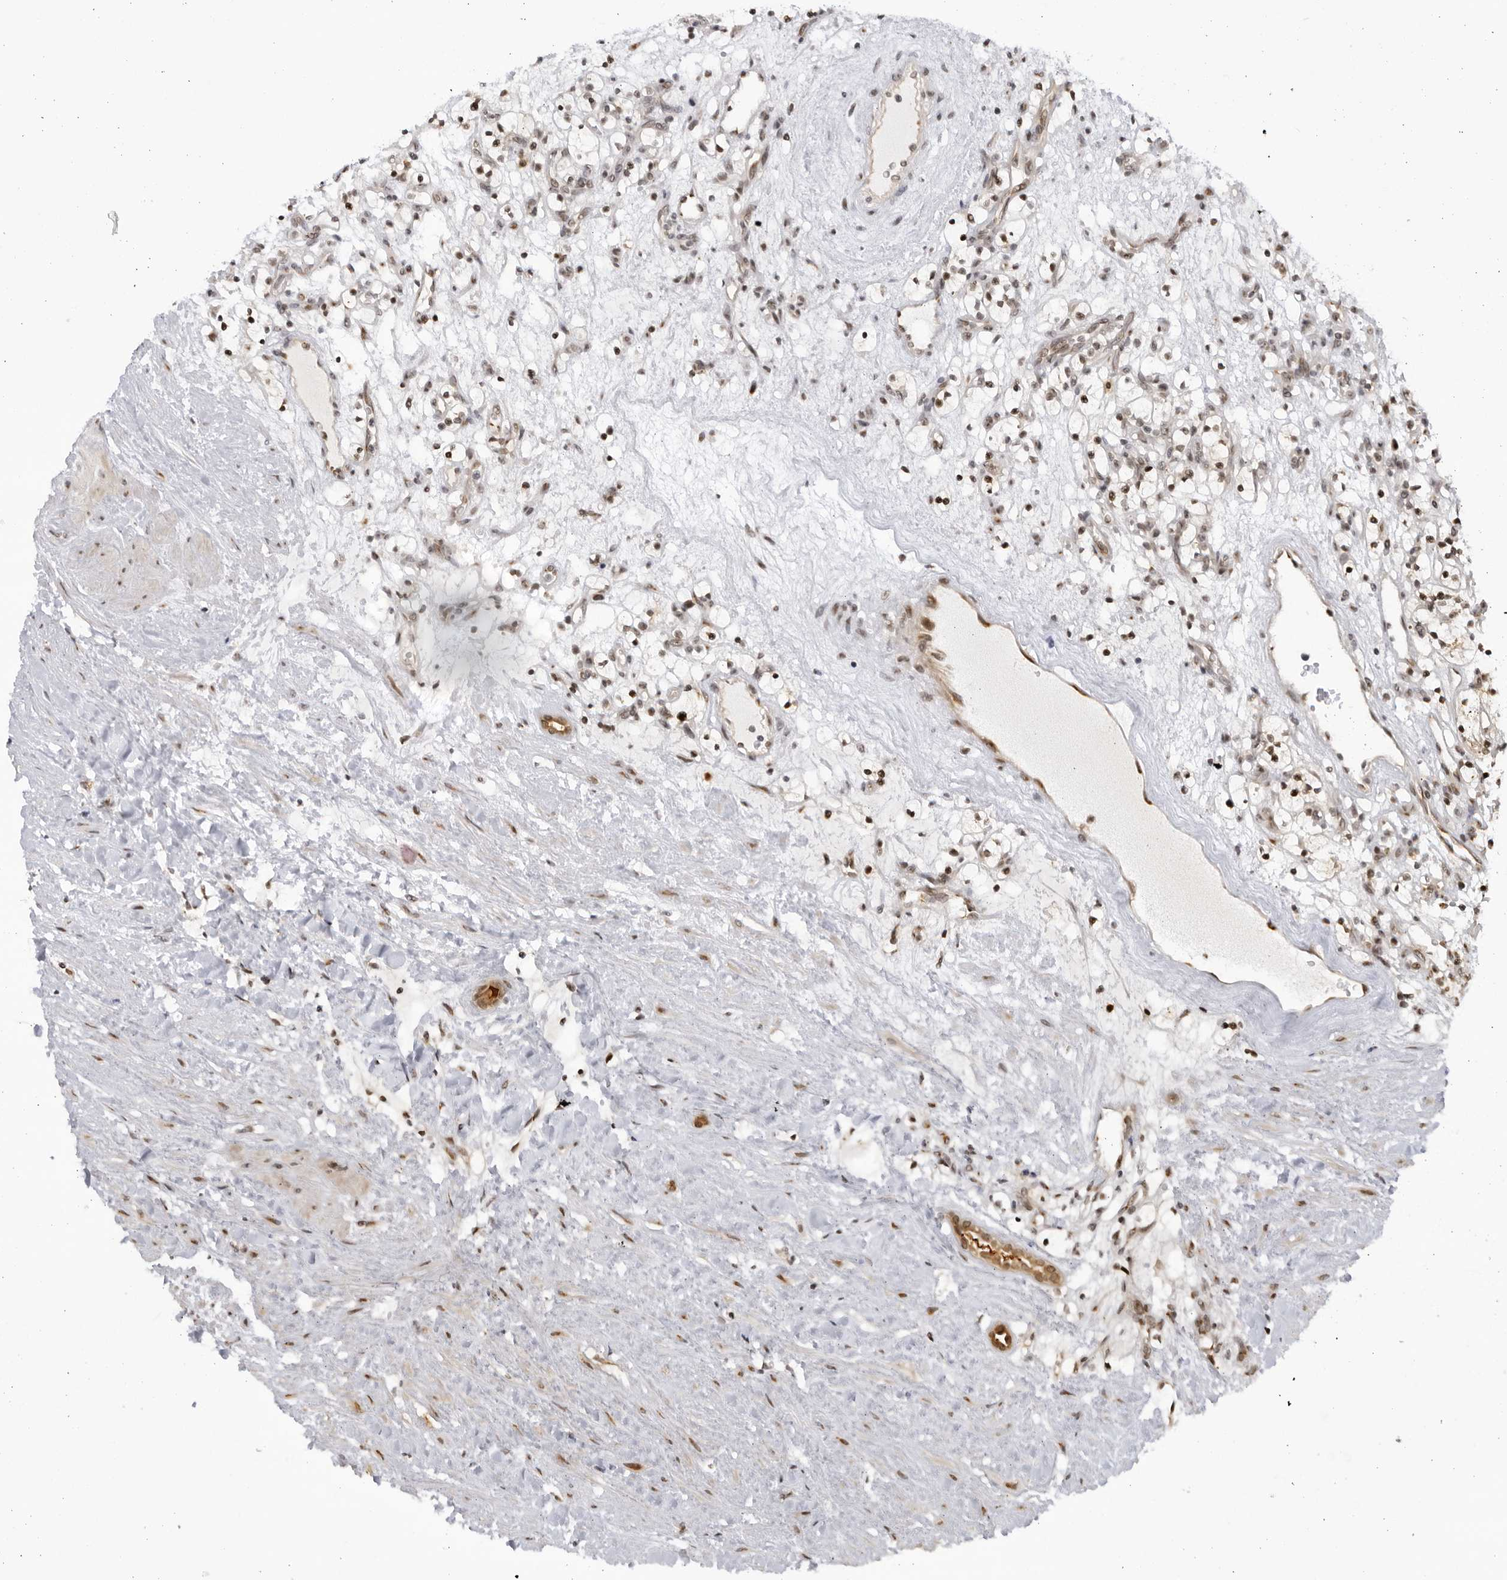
{"staining": {"intensity": "weak", "quantity": ">75%", "location": "nuclear"}, "tissue": "renal cancer", "cell_type": "Tumor cells", "image_type": "cancer", "snomed": [{"axis": "morphology", "description": "Adenocarcinoma, NOS"}, {"axis": "topography", "description": "Kidney"}], "caption": "This image reveals renal adenocarcinoma stained with immunohistochemistry (IHC) to label a protein in brown. The nuclear of tumor cells show weak positivity for the protein. Nuclei are counter-stained blue.", "gene": "RASGEF1C", "patient": {"sex": "female", "age": 57}}